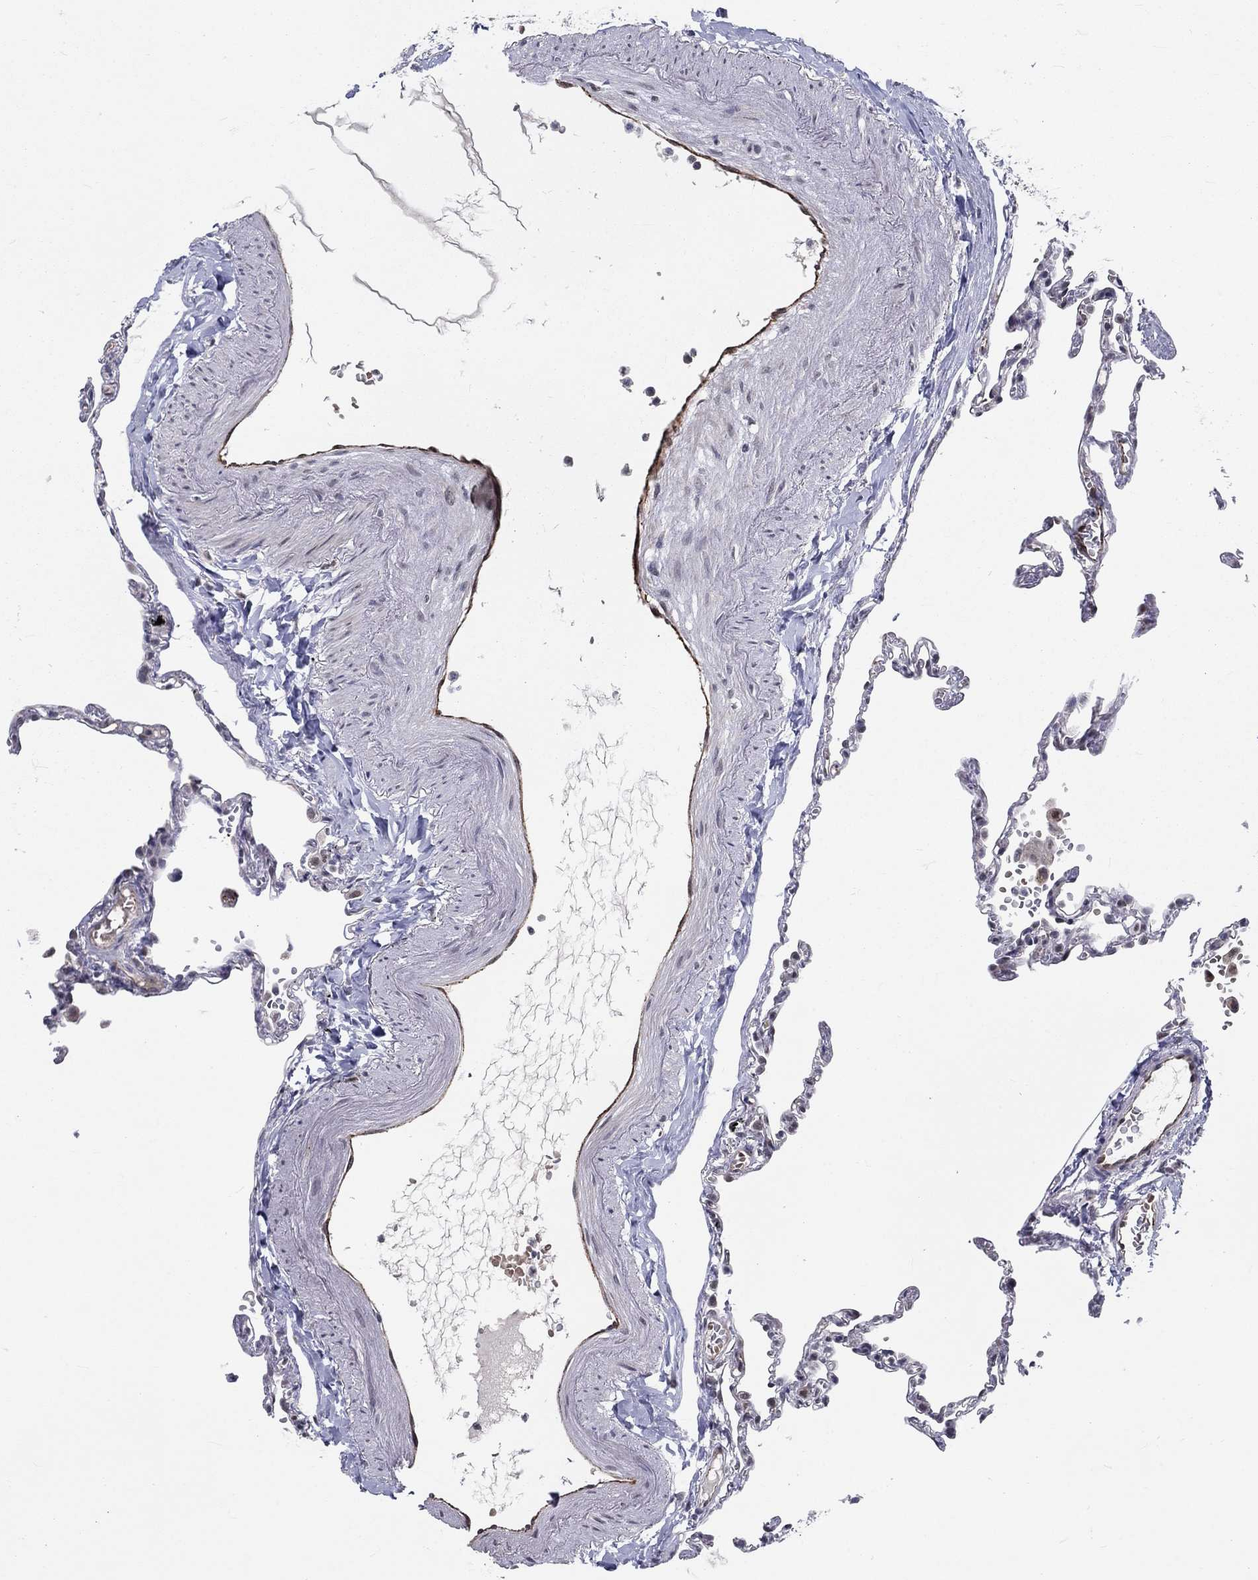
{"staining": {"intensity": "weak", "quantity": "<25%", "location": "nuclear"}, "tissue": "lung", "cell_type": "Alveolar cells", "image_type": "normal", "snomed": [{"axis": "morphology", "description": "Normal tissue, NOS"}, {"axis": "topography", "description": "Lung"}], "caption": "This histopathology image is of benign lung stained with immunohistochemistry (IHC) to label a protein in brown with the nuclei are counter-stained blue. There is no staining in alveolar cells.", "gene": "ZBED1", "patient": {"sex": "male", "age": 78}}